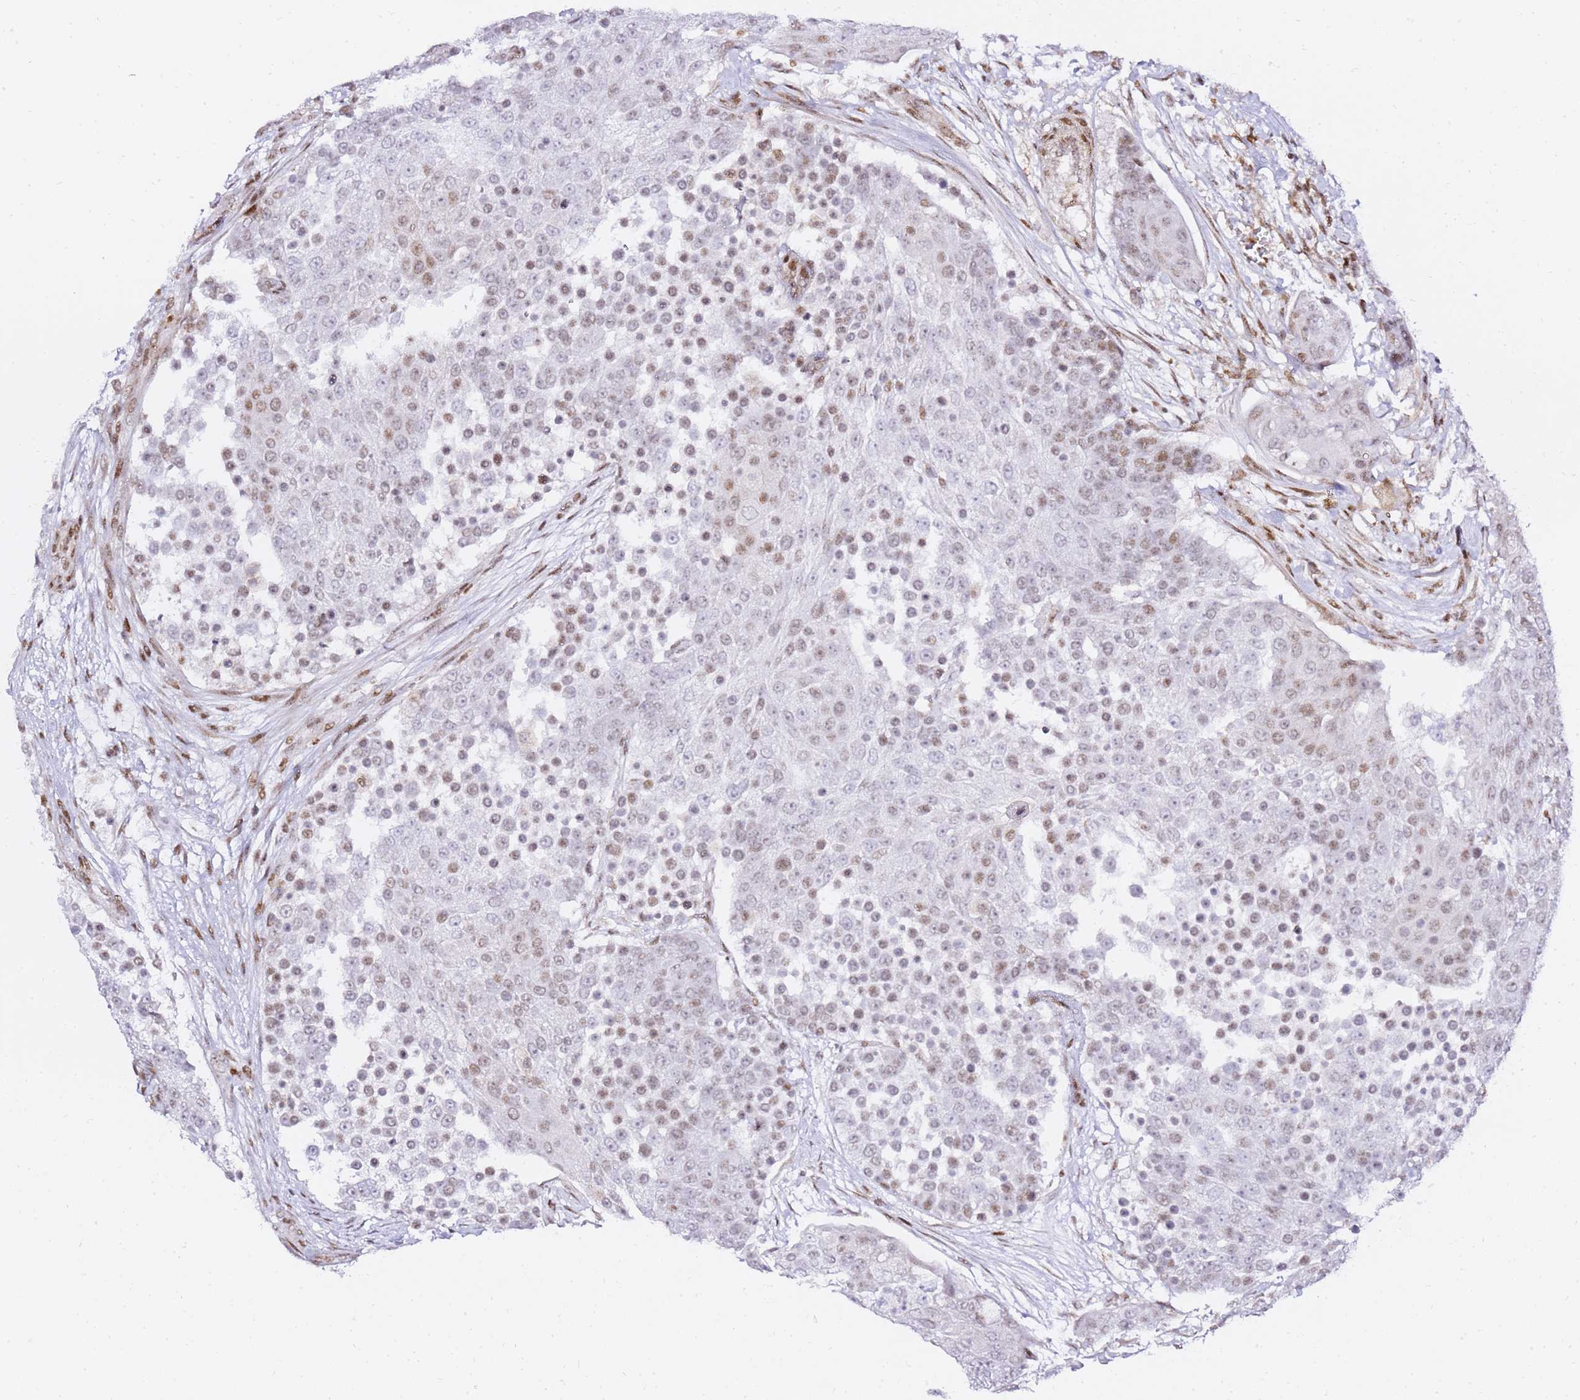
{"staining": {"intensity": "weak", "quantity": "<25%", "location": "nuclear"}, "tissue": "urothelial cancer", "cell_type": "Tumor cells", "image_type": "cancer", "snomed": [{"axis": "morphology", "description": "Urothelial carcinoma, High grade"}, {"axis": "topography", "description": "Urinary bladder"}], "caption": "DAB (3,3'-diaminobenzidine) immunohistochemical staining of urothelial carcinoma (high-grade) displays no significant positivity in tumor cells.", "gene": "GBP2", "patient": {"sex": "female", "age": 63}}